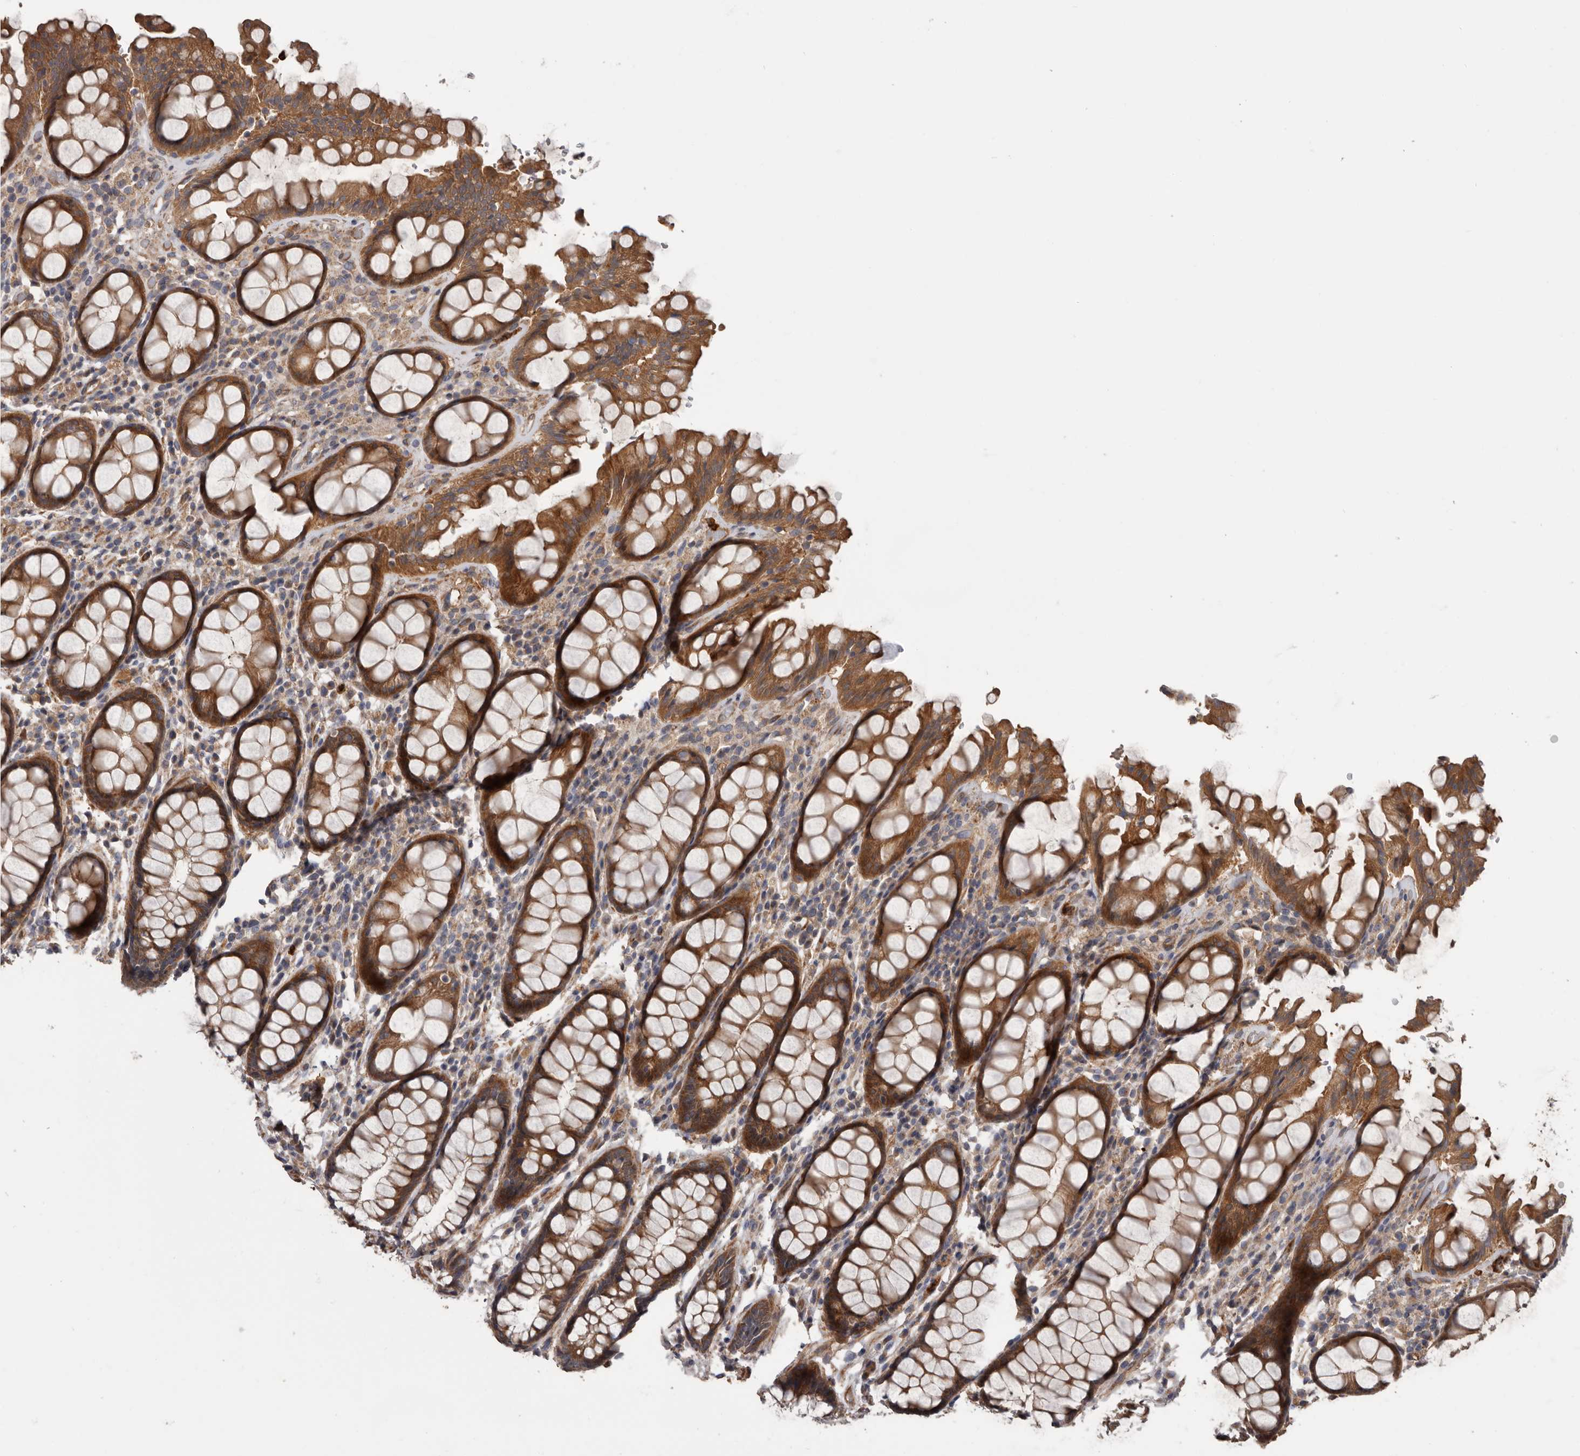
{"staining": {"intensity": "moderate", "quantity": ">75%", "location": "cytoplasmic/membranous"}, "tissue": "rectum", "cell_type": "Glandular cells", "image_type": "normal", "snomed": [{"axis": "morphology", "description": "Normal tissue, NOS"}, {"axis": "topography", "description": "Rectum"}], "caption": "IHC histopathology image of normal rectum: human rectum stained using IHC exhibits medium levels of moderate protein expression localized specifically in the cytoplasmic/membranous of glandular cells, appearing as a cytoplasmic/membranous brown color.", "gene": "ARHGEF5", "patient": {"sex": "male", "age": 64}}